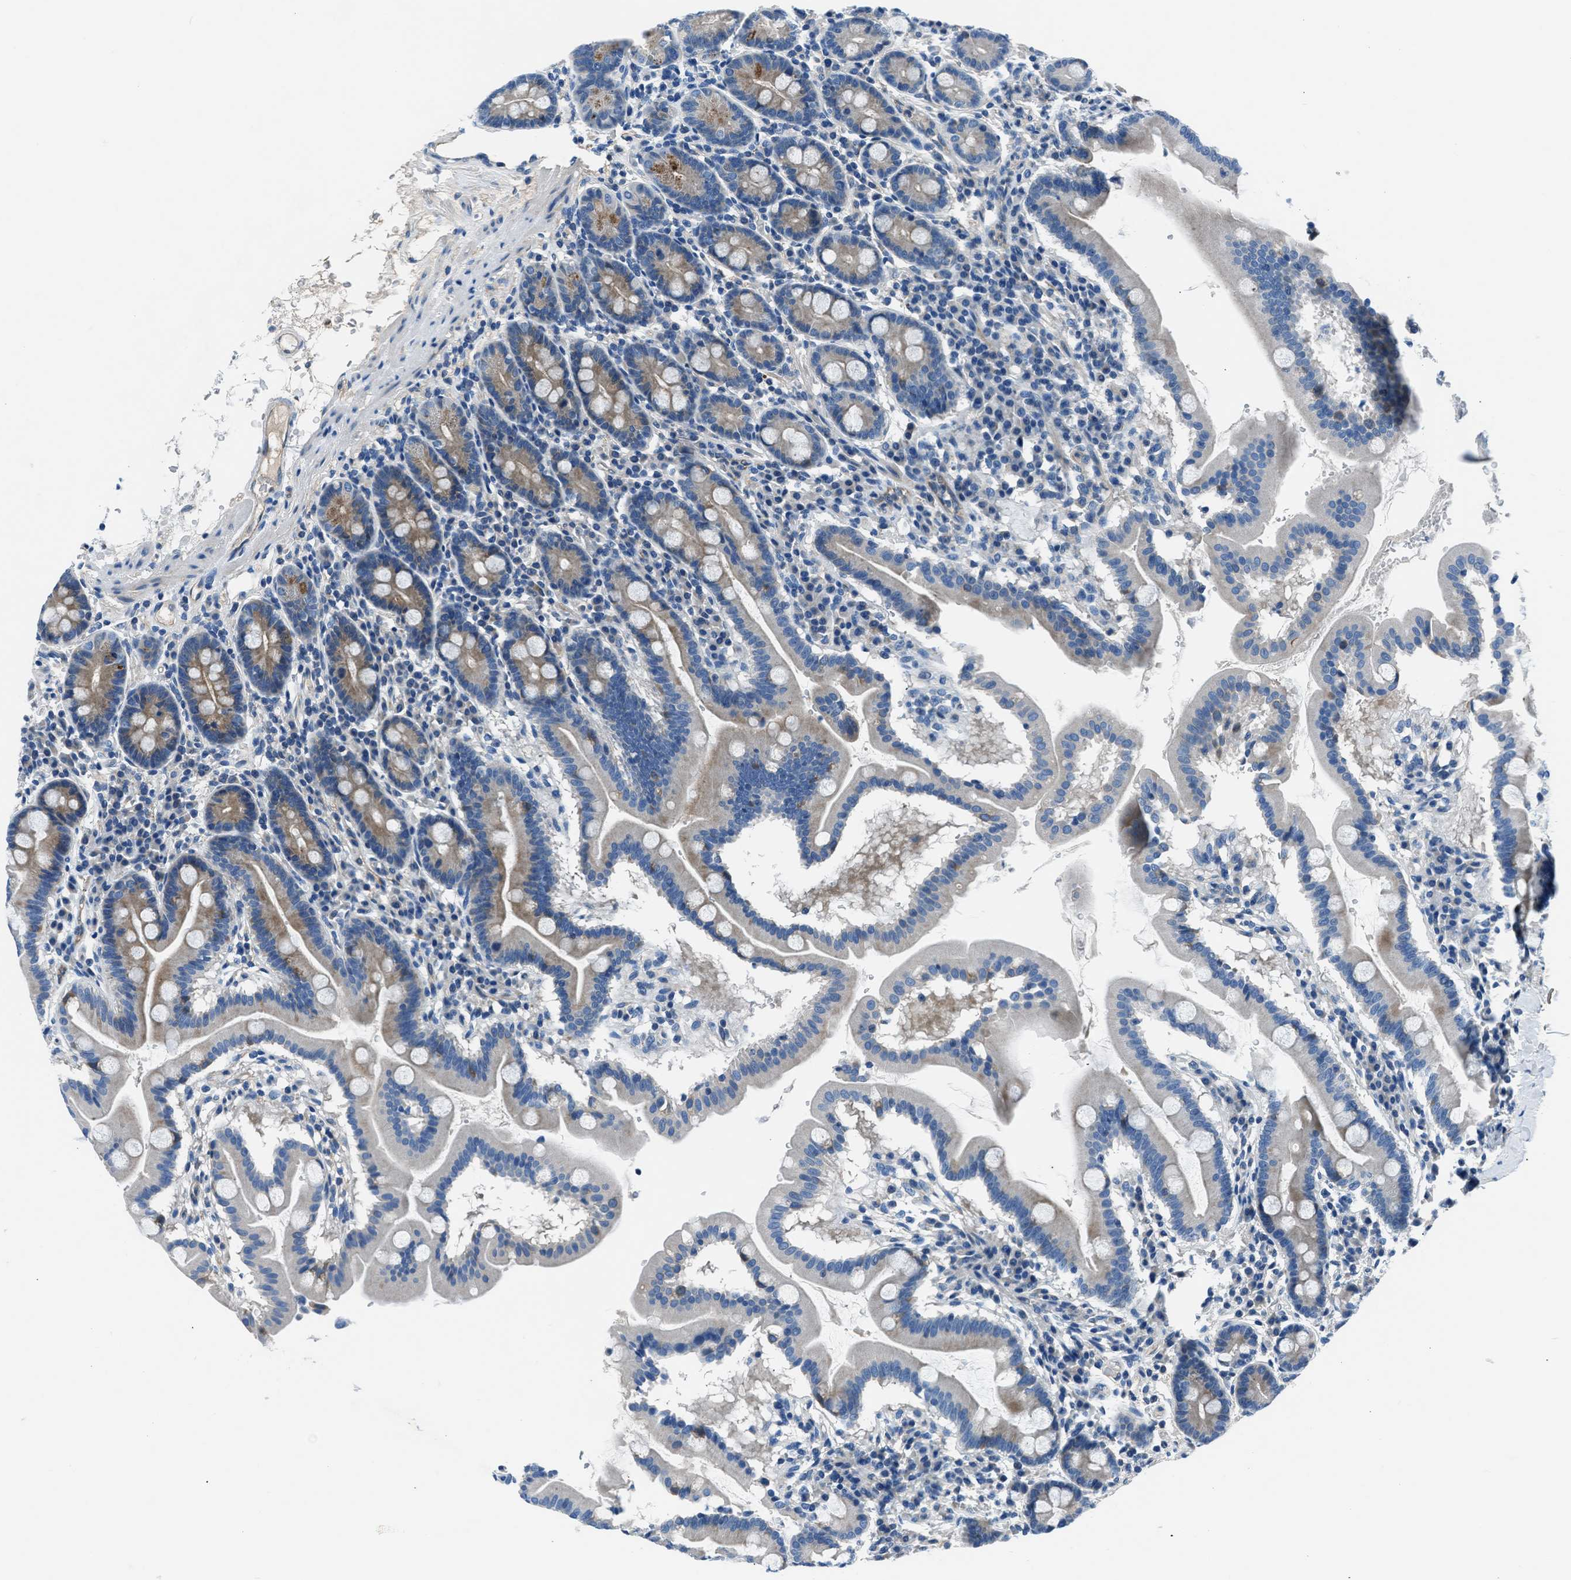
{"staining": {"intensity": "moderate", "quantity": "25%-75%", "location": "cytoplasmic/membranous"}, "tissue": "duodenum", "cell_type": "Glandular cells", "image_type": "normal", "snomed": [{"axis": "morphology", "description": "Normal tissue, NOS"}, {"axis": "topography", "description": "Duodenum"}], "caption": "Human duodenum stained with a brown dye displays moderate cytoplasmic/membranous positive positivity in approximately 25%-75% of glandular cells.", "gene": "SLC38A6", "patient": {"sex": "male", "age": 50}}